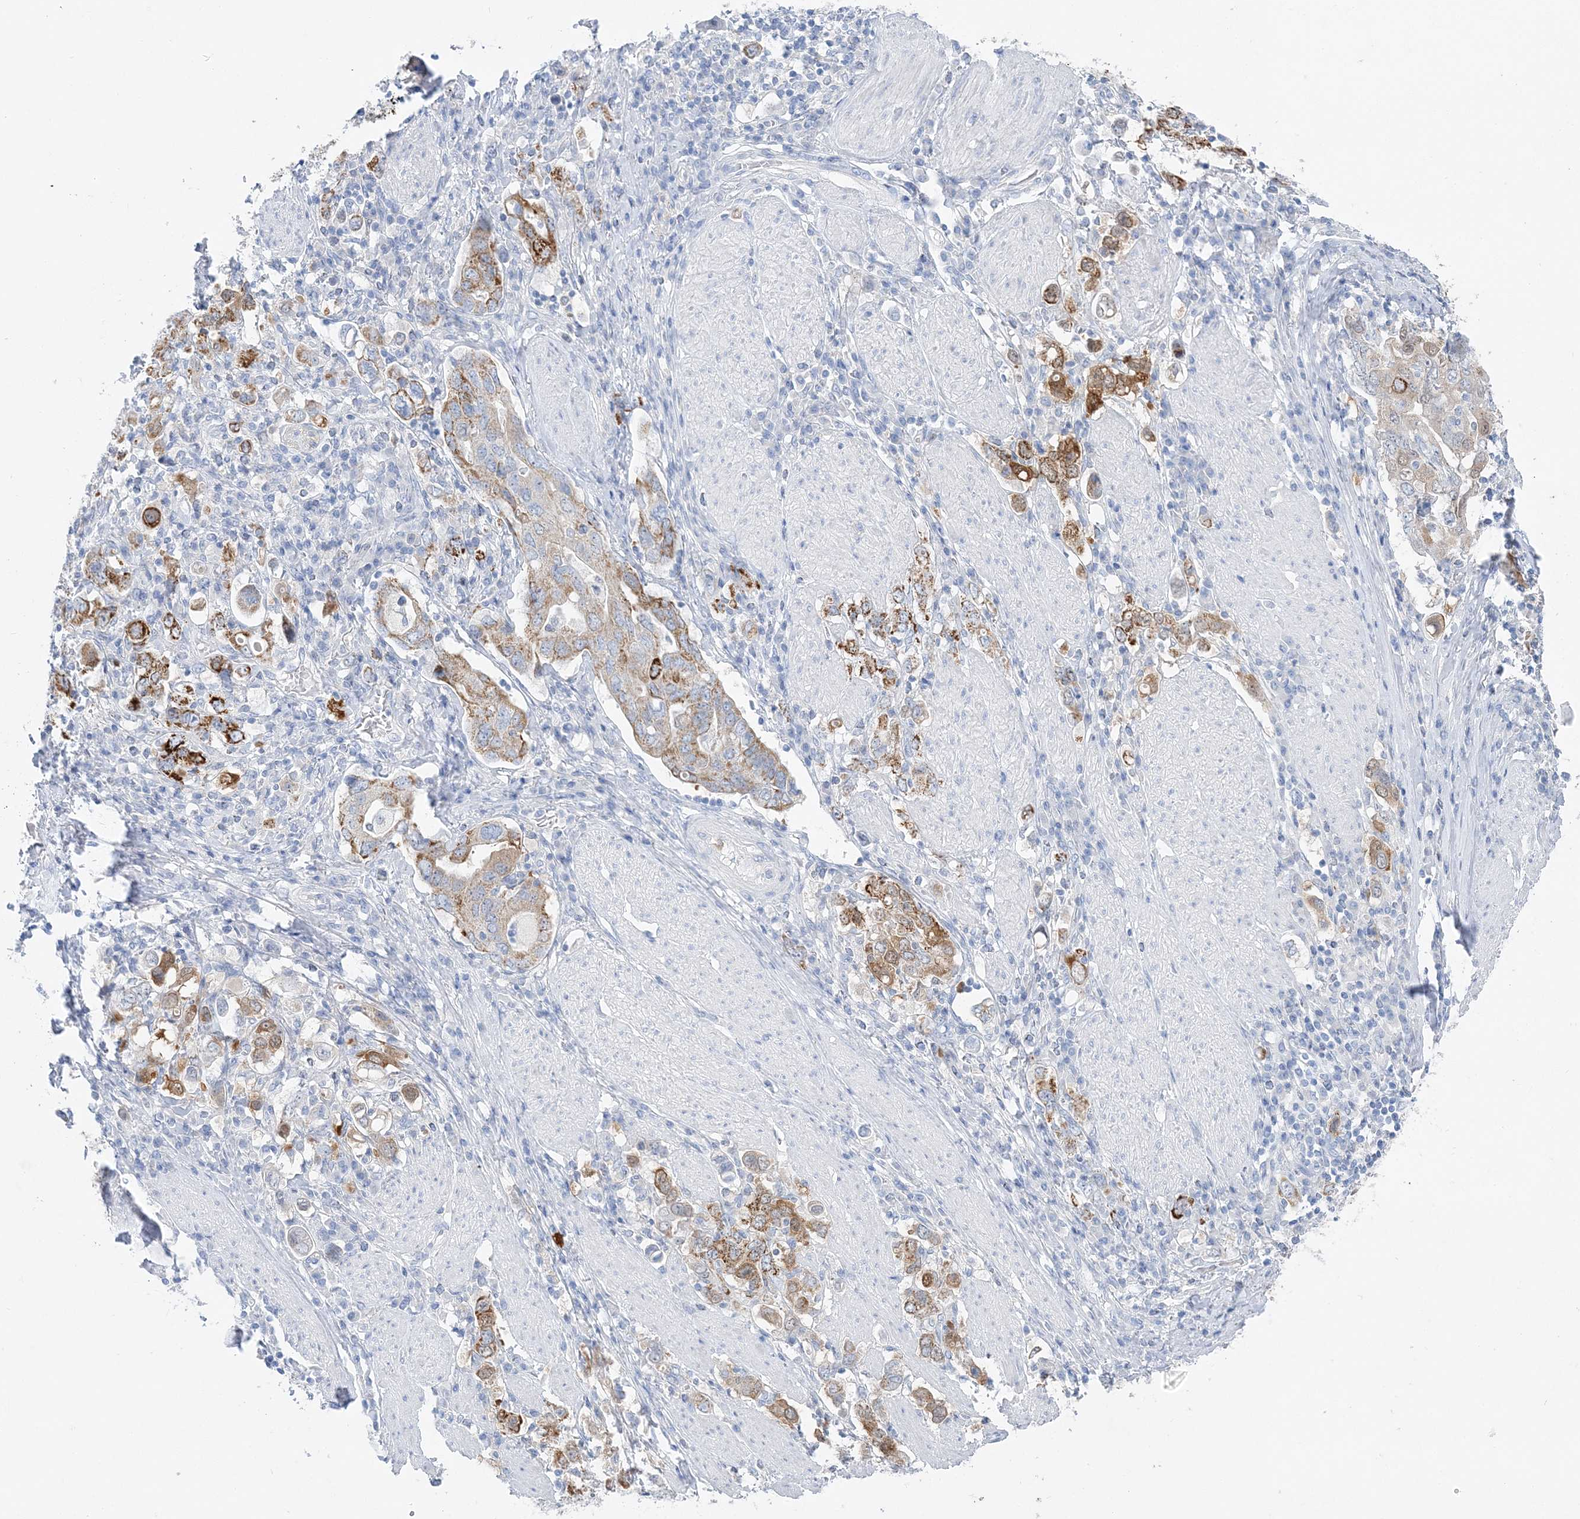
{"staining": {"intensity": "moderate", "quantity": "25%-75%", "location": "cytoplasmic/membranous"}, "tissue": "stomach cancer", "cell_type": "Tumor cells", "image_type": "cancer", "snomed": [{"axis": "morphology", "description": "Adenocarcinoma, NOS"}, {"axis": "topography", "description": "Stomach, upper"}], "caption": "A brown stain shows moderate cytoplasmic/membranous staining of a protein in stomach cancer tumor cells.", "gene": "HMGCS1", "patient": {"sex": "male", "age": 62}}